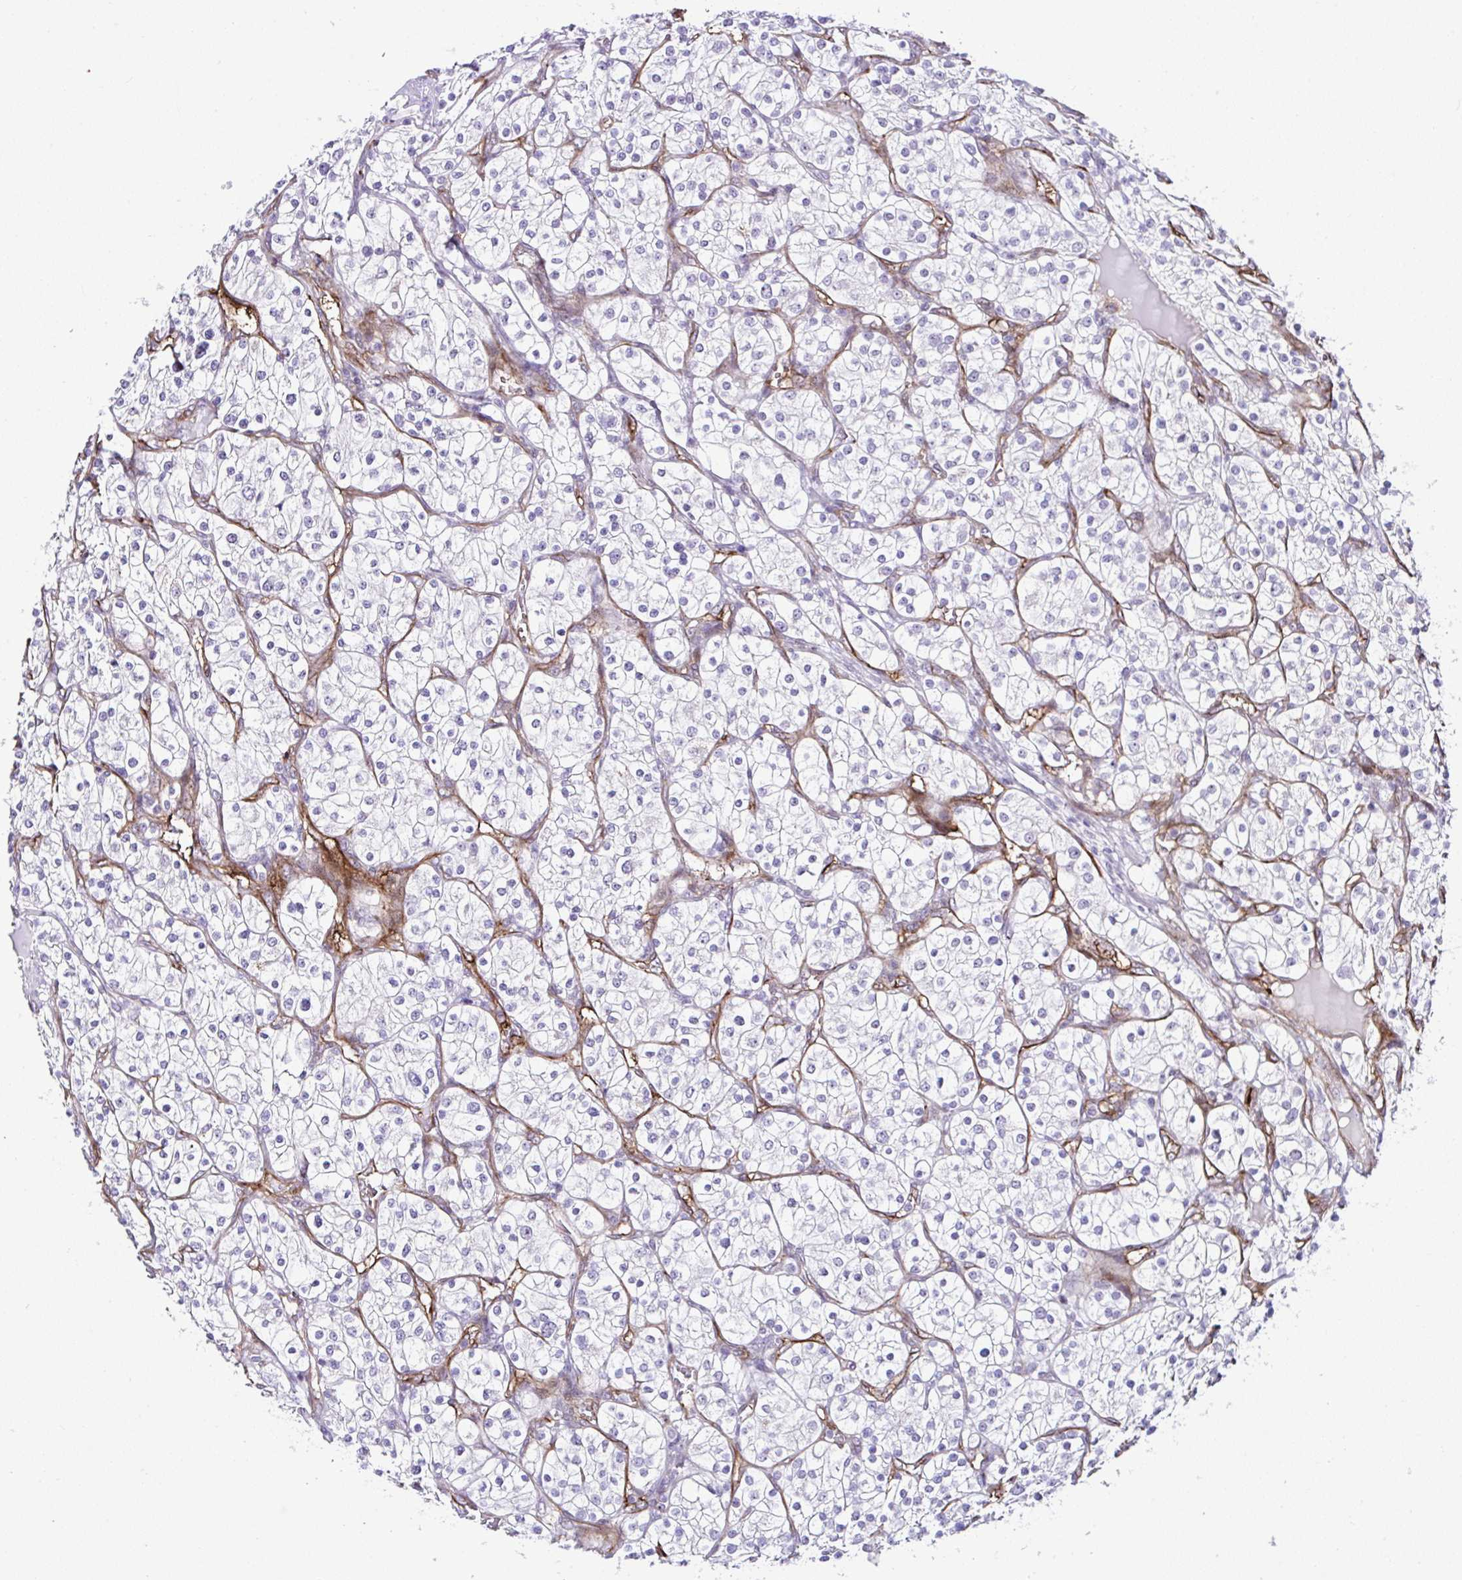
{"staining": {"intensity": "negative", "quantity": "none", "location": "none"}, "tissue": "renal cancer", "cell_type": "Tumor cells", "image_type": "cancer", "snomed": [{"axis": "morphology", "description": "Adenocarcinoma, NOS"}, {"axis": "topography", "description": "Kidney"}], "caption": "The immunohistochemistry (IHC) micrograph has no significant staining in tumor cells of renal cancer (adenocarcinoma) tissue.", "gene": "FBXO34", "patient": {"sex": "male", "age": 80}}